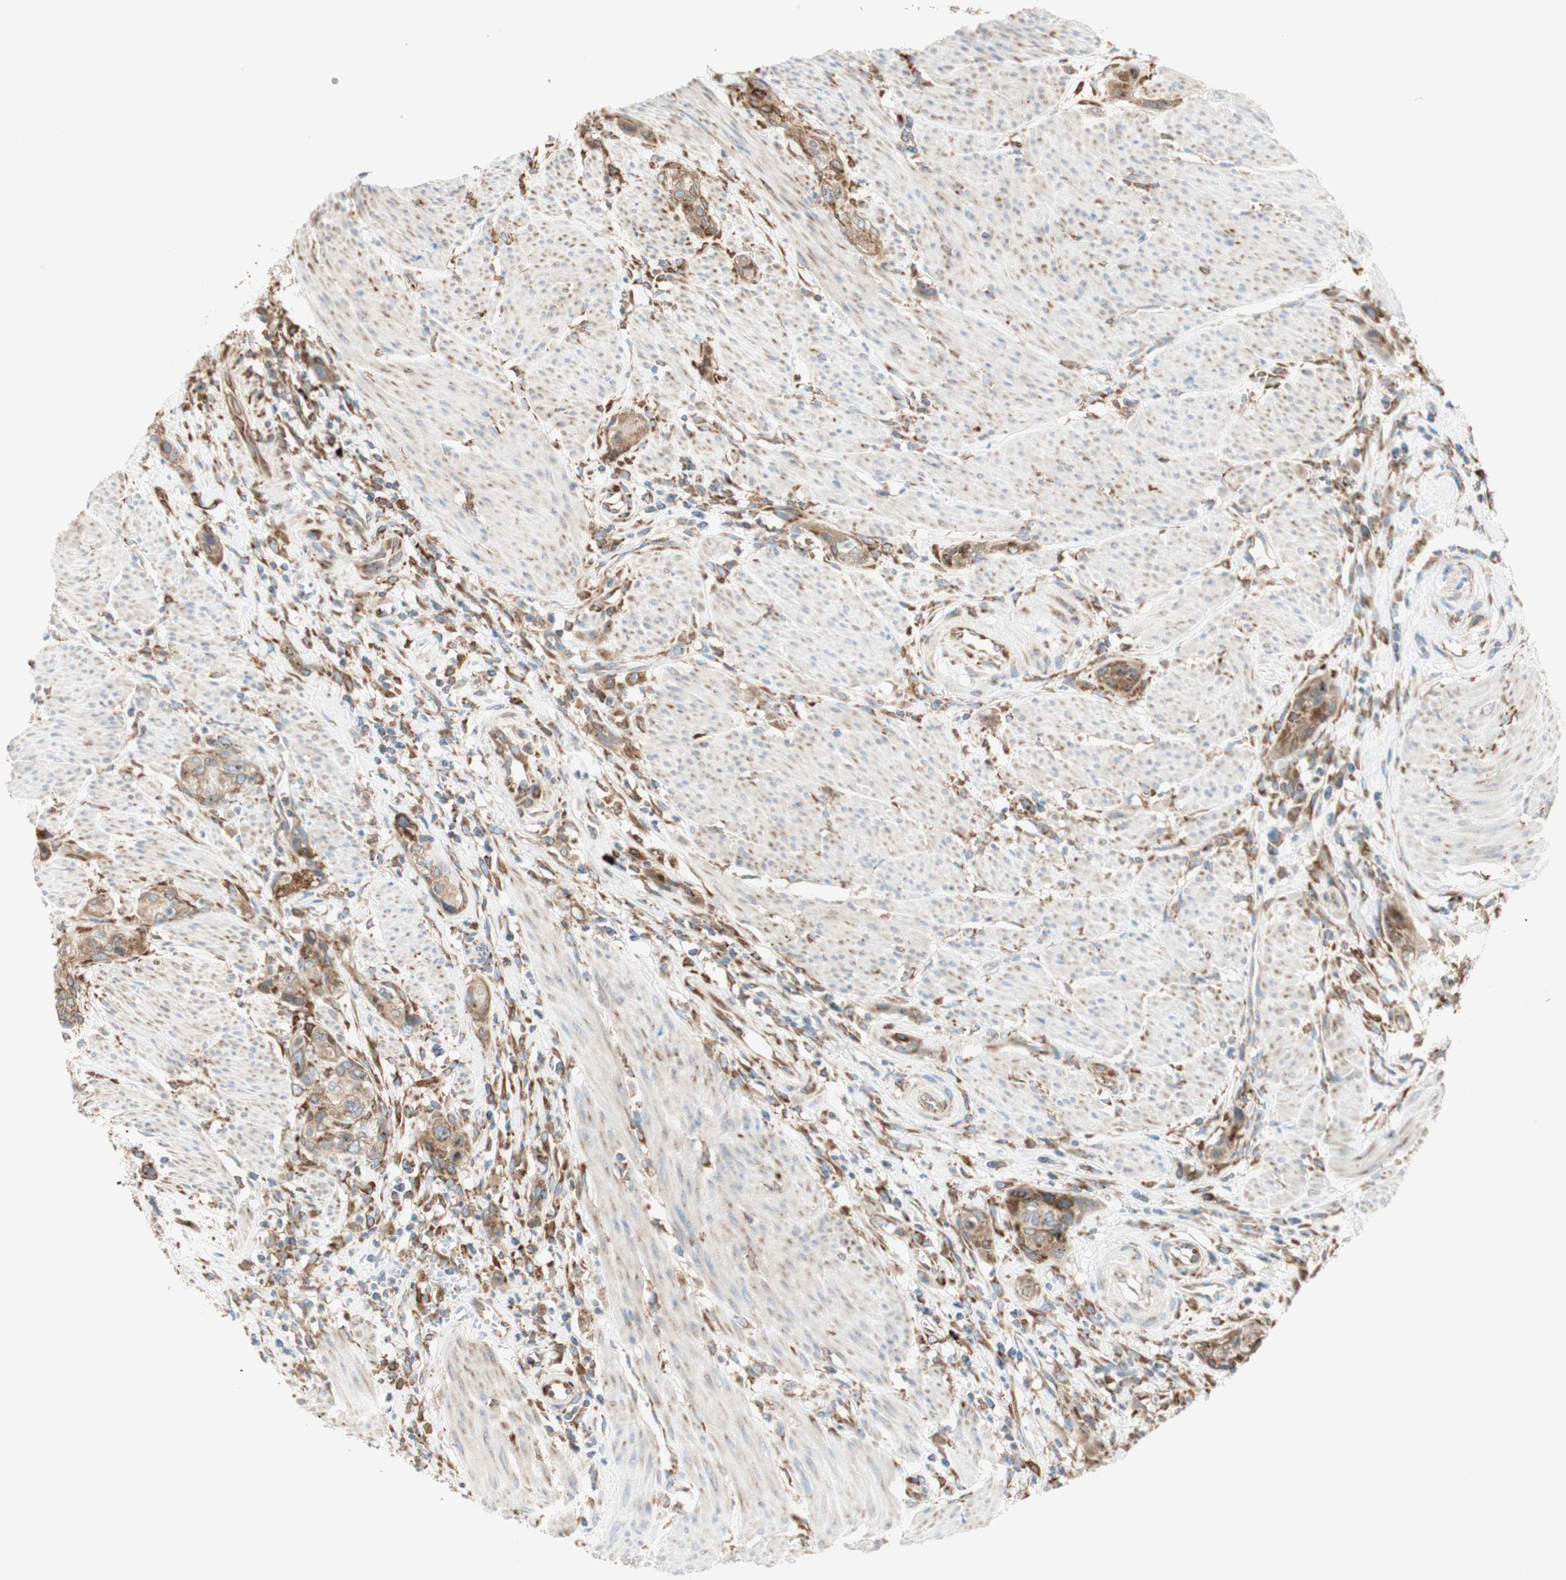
{"staining": {"intensity": "moderate", "quantity": ">75%", "location": "cytoplasmic/membranous"}, "tissue": "urothelial cancer", "cell_type": "Tumor cells", "image_type": "cancer", "snomed": [{"axis": "morphology", "description": "Urothelial carcinoma, High grade"}, {"axis": "topography", "description": "Urinary bladder"}], "caption": "Immunohistochemistry (IHC) of urothelial carcinoma (high-grade) exhibits medium levels of moderate cytoplasmic/membranous staining in about >75% of tumor cells.", "gene": "MANF", "patient": {"sex": "male", "age": 35}}